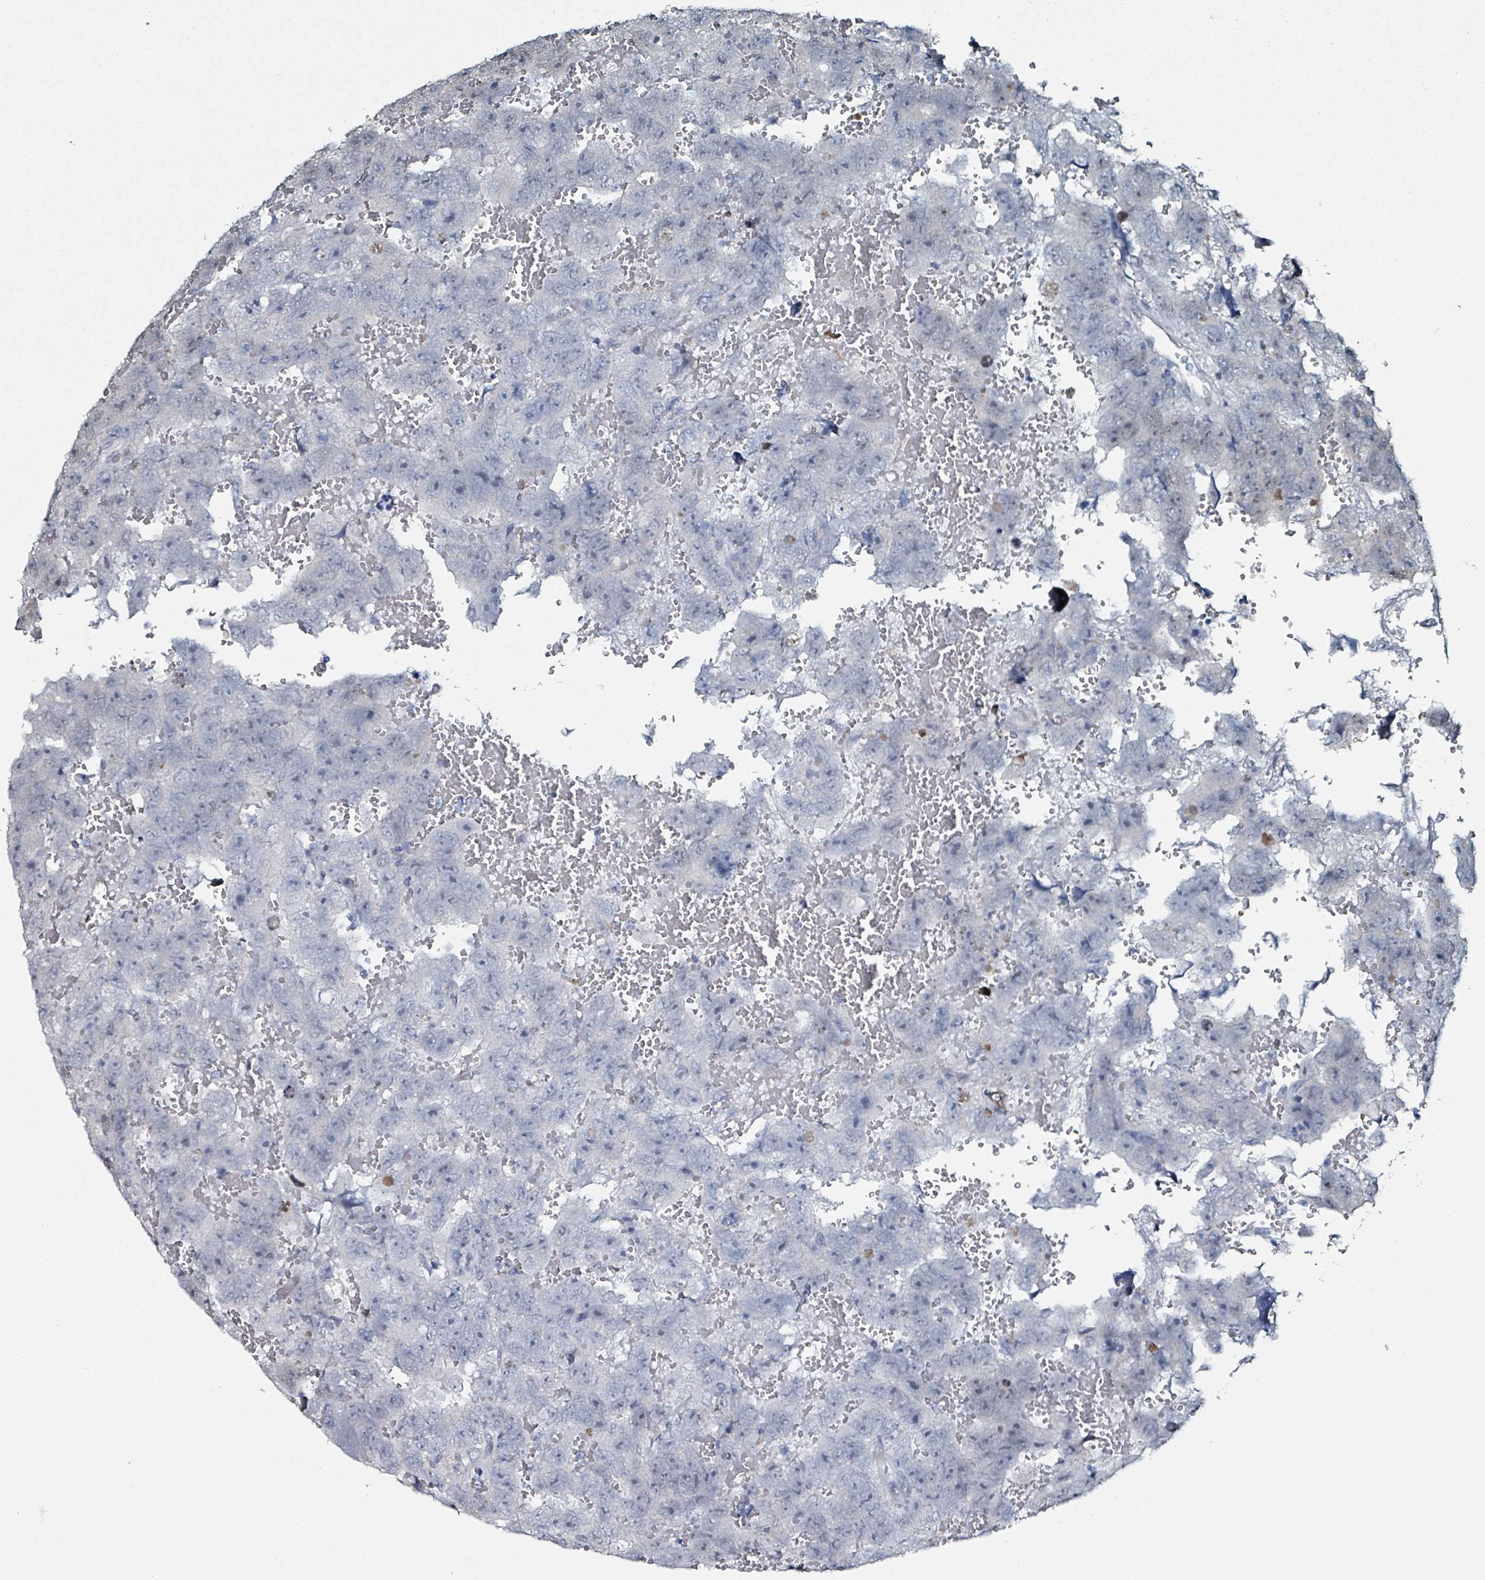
{"staining": {"intensity": "negative", "quantity": "none", "location": "none"}, "tissue": "testis cancer", "cell_type": "Tumor cells", "image_type": "cancer", "snomed": [{"axis": "morphology", "description": "Carcinoma, Embryonal, NOS"}, {"axis": "topography", "description": "Testis"}], "caption": "Embryonal carcinoma (testis) was stained to show a protein in brown. There is no significant staining in tumor cells.", "gene": "B3GAT3", "patient": {"sex": "male", "age": 45}}